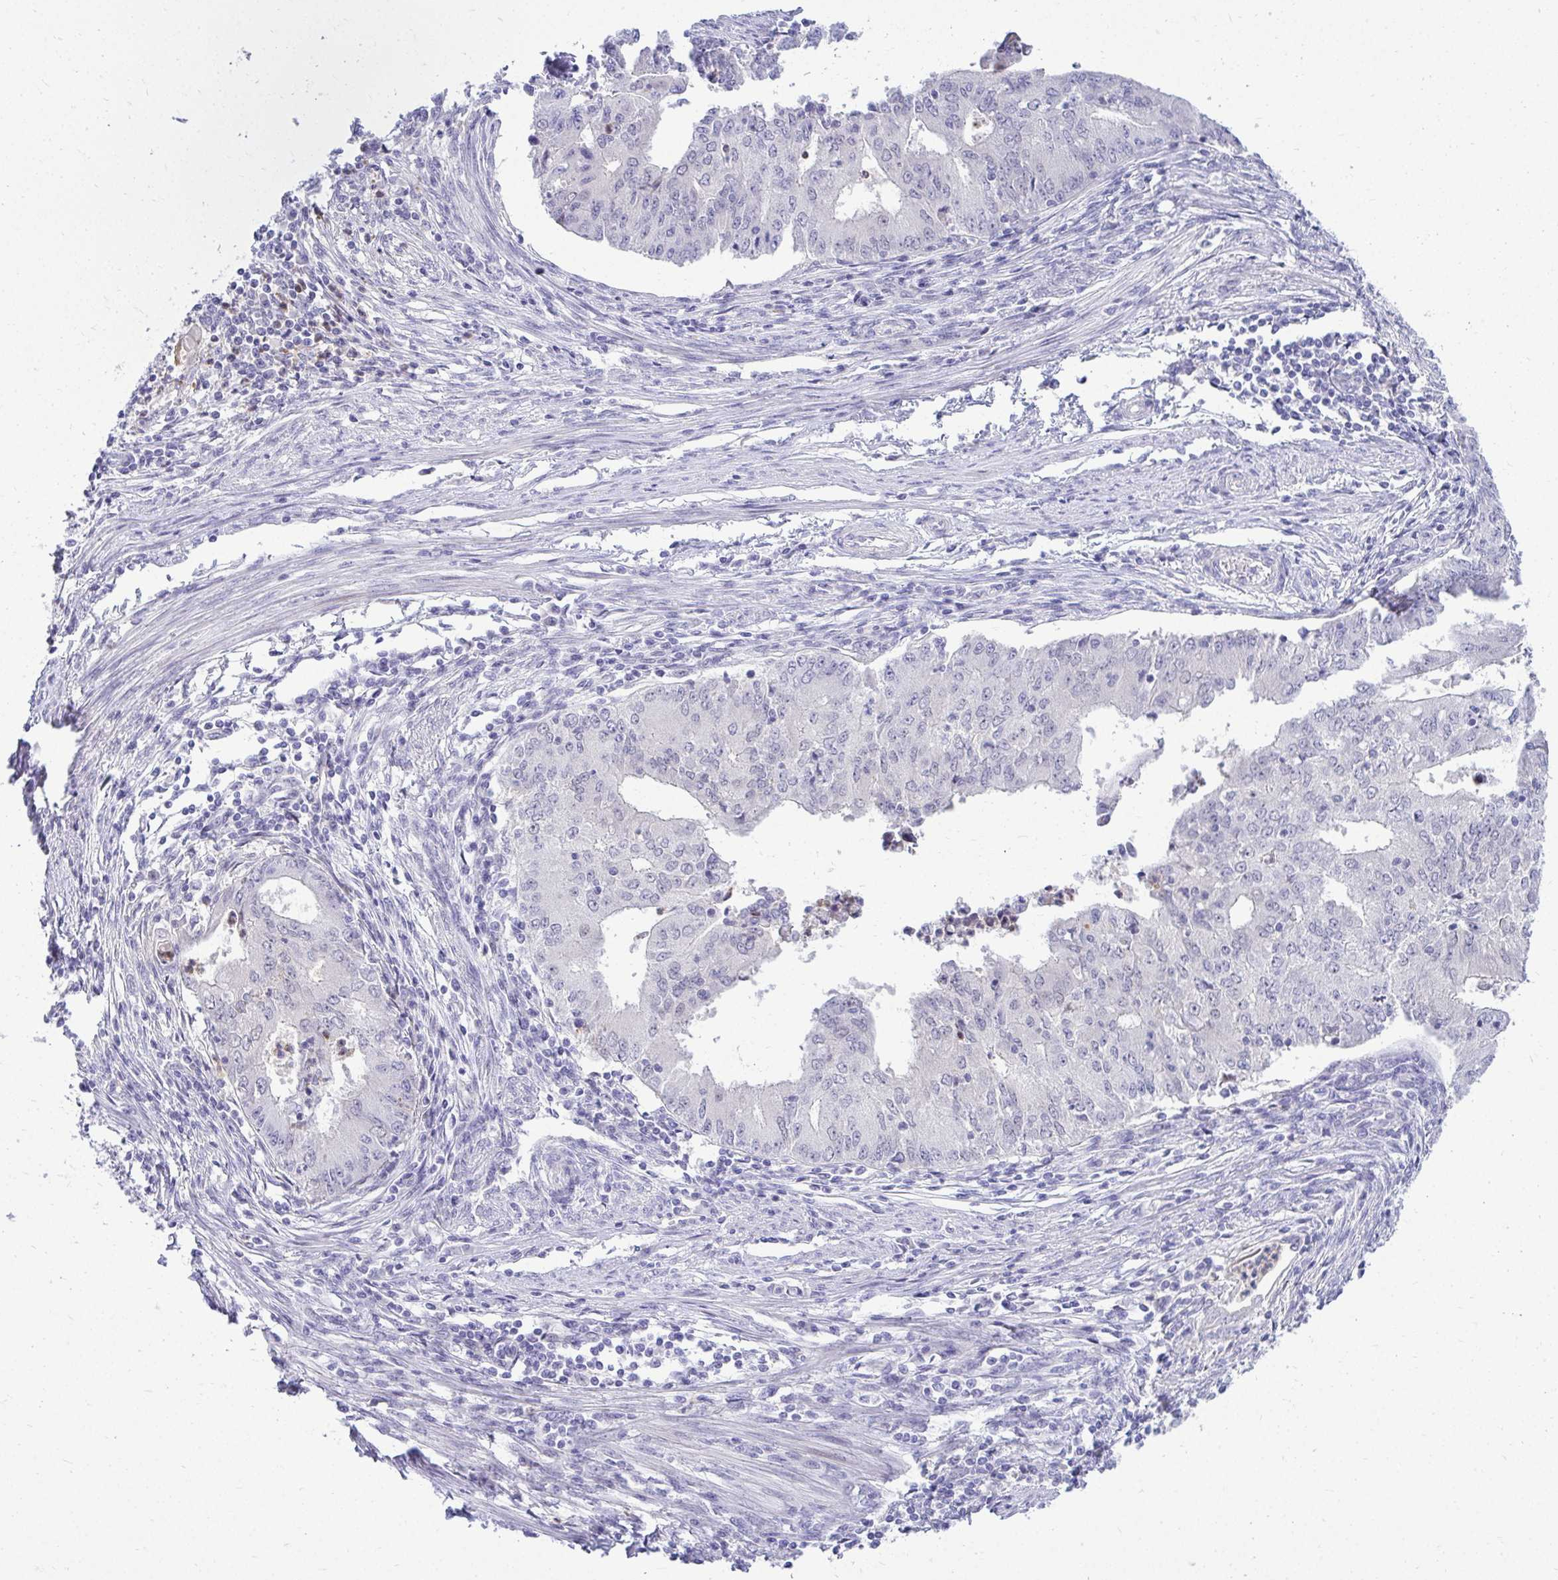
{"staining": {"intensity": "negative", "quantity": "none", "location": "none"}, "tissue": "endometrial cancer", "cell_type": "Tumor cells", "image_type": "cancer", "snomed": [{"axis": "morphology", "description": "Adenocarcinoma, NOS"}, {"axis": "topography", "description": "Endometrium"}], "caption": "Immunohistochemistry histopathology image of human endometrial cancer (adenocarcinoma) stained for a protein (brown), which exhibits no positivity in tumor cells.", "gene": "ZSWIM9", "patient": {"sex": "female", "age": 50}}